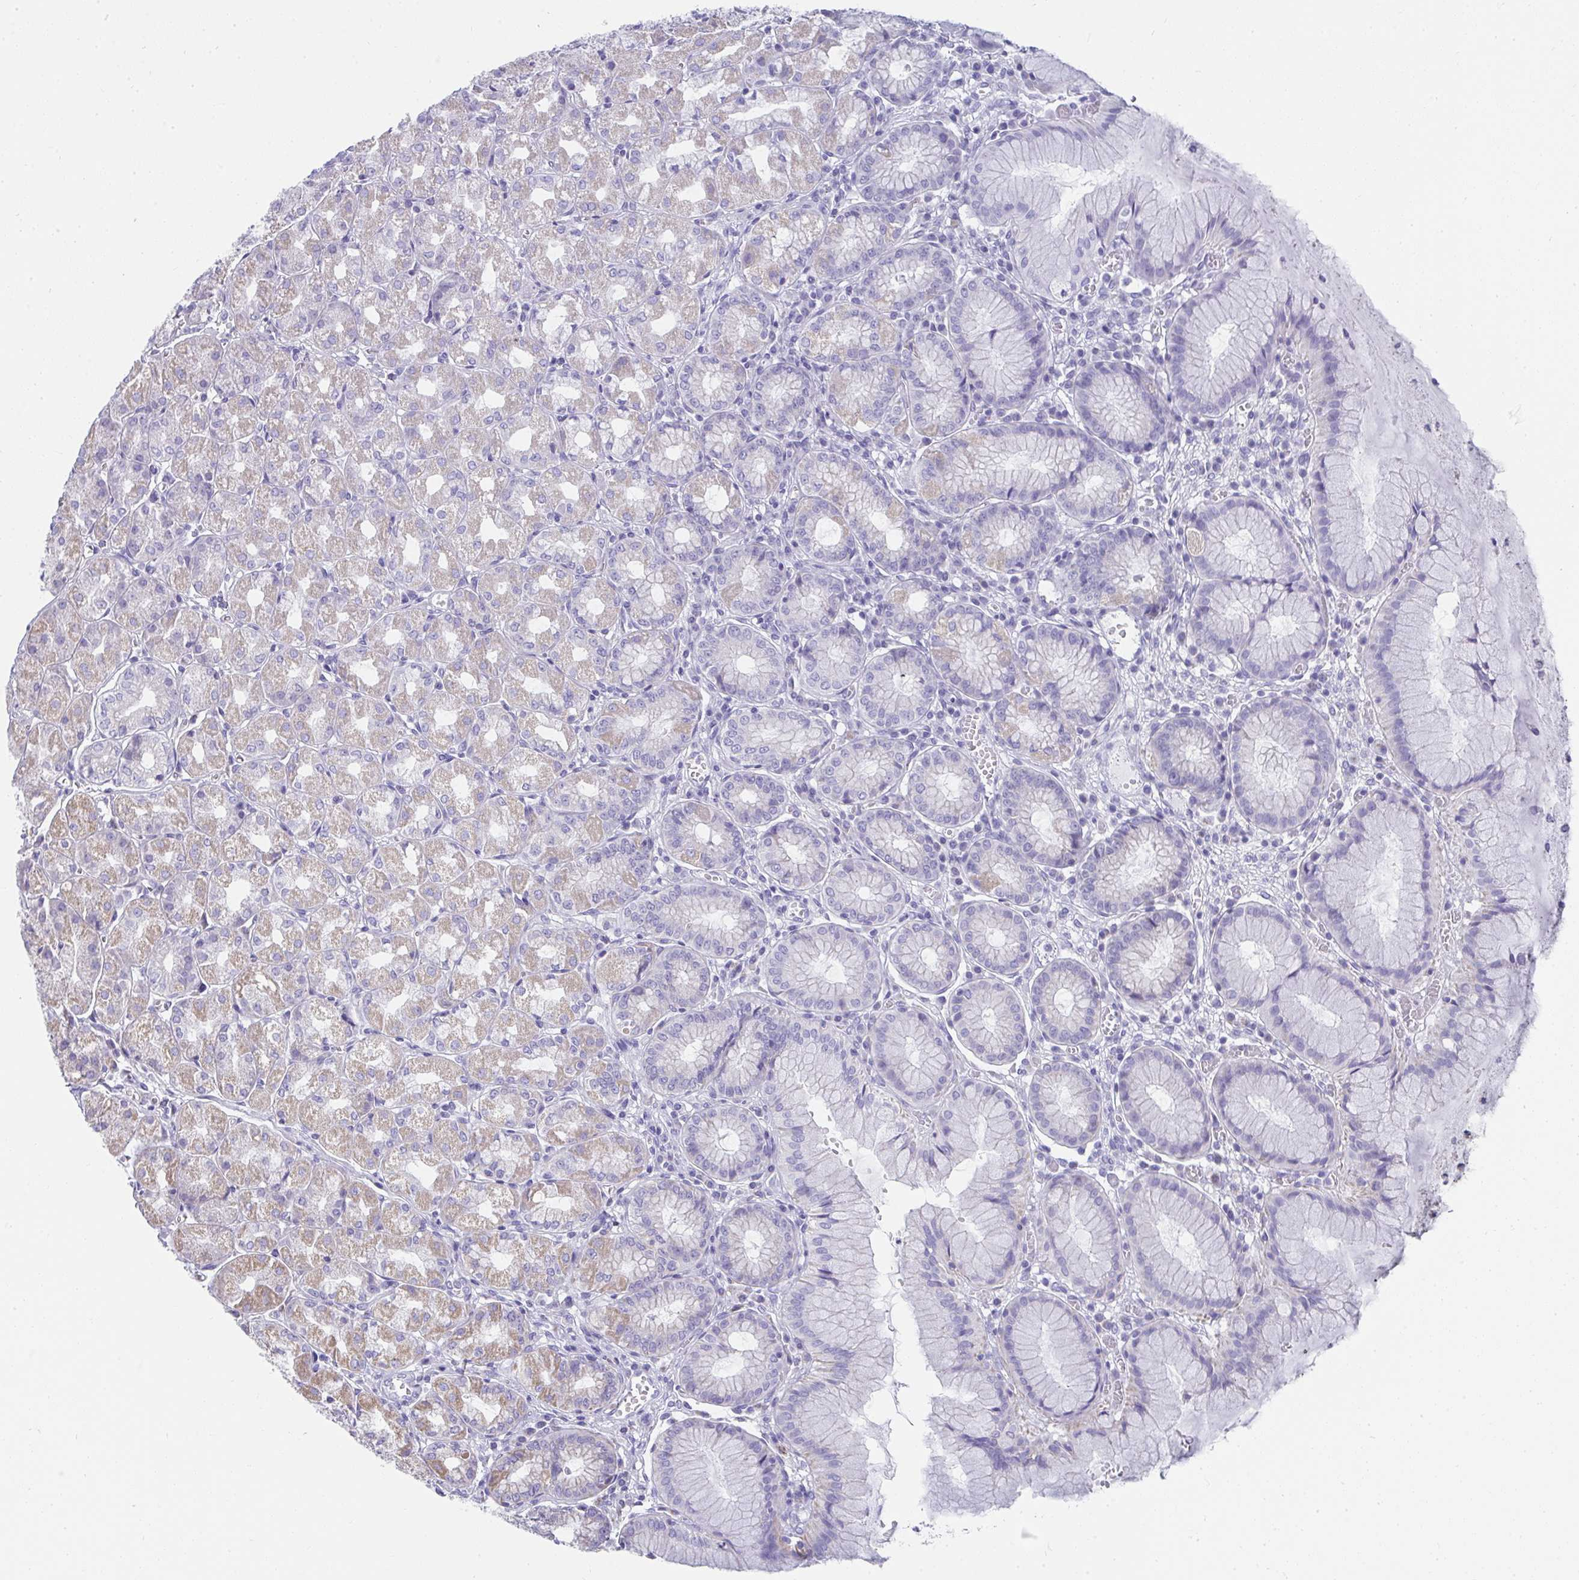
{"staining": {"intensity": "weak", "quantity": "<25%", "location": "cytoplasmic/membranous"}, "tissue": "stomach", "cell_type": "Glandular cells", "image_type": "normal", "snomed": [{"axis": "morphology", "description": "Normal tissue, NOS"}, {"axis": "topography", "description": "Stomach"}], "caption": "There is no significant staining in glandular cells of stomach. (DAB IHC with hematoxylin counter stain).", "gene": "SLC6A1", "patient": {"sex": "male", "age": 55}}